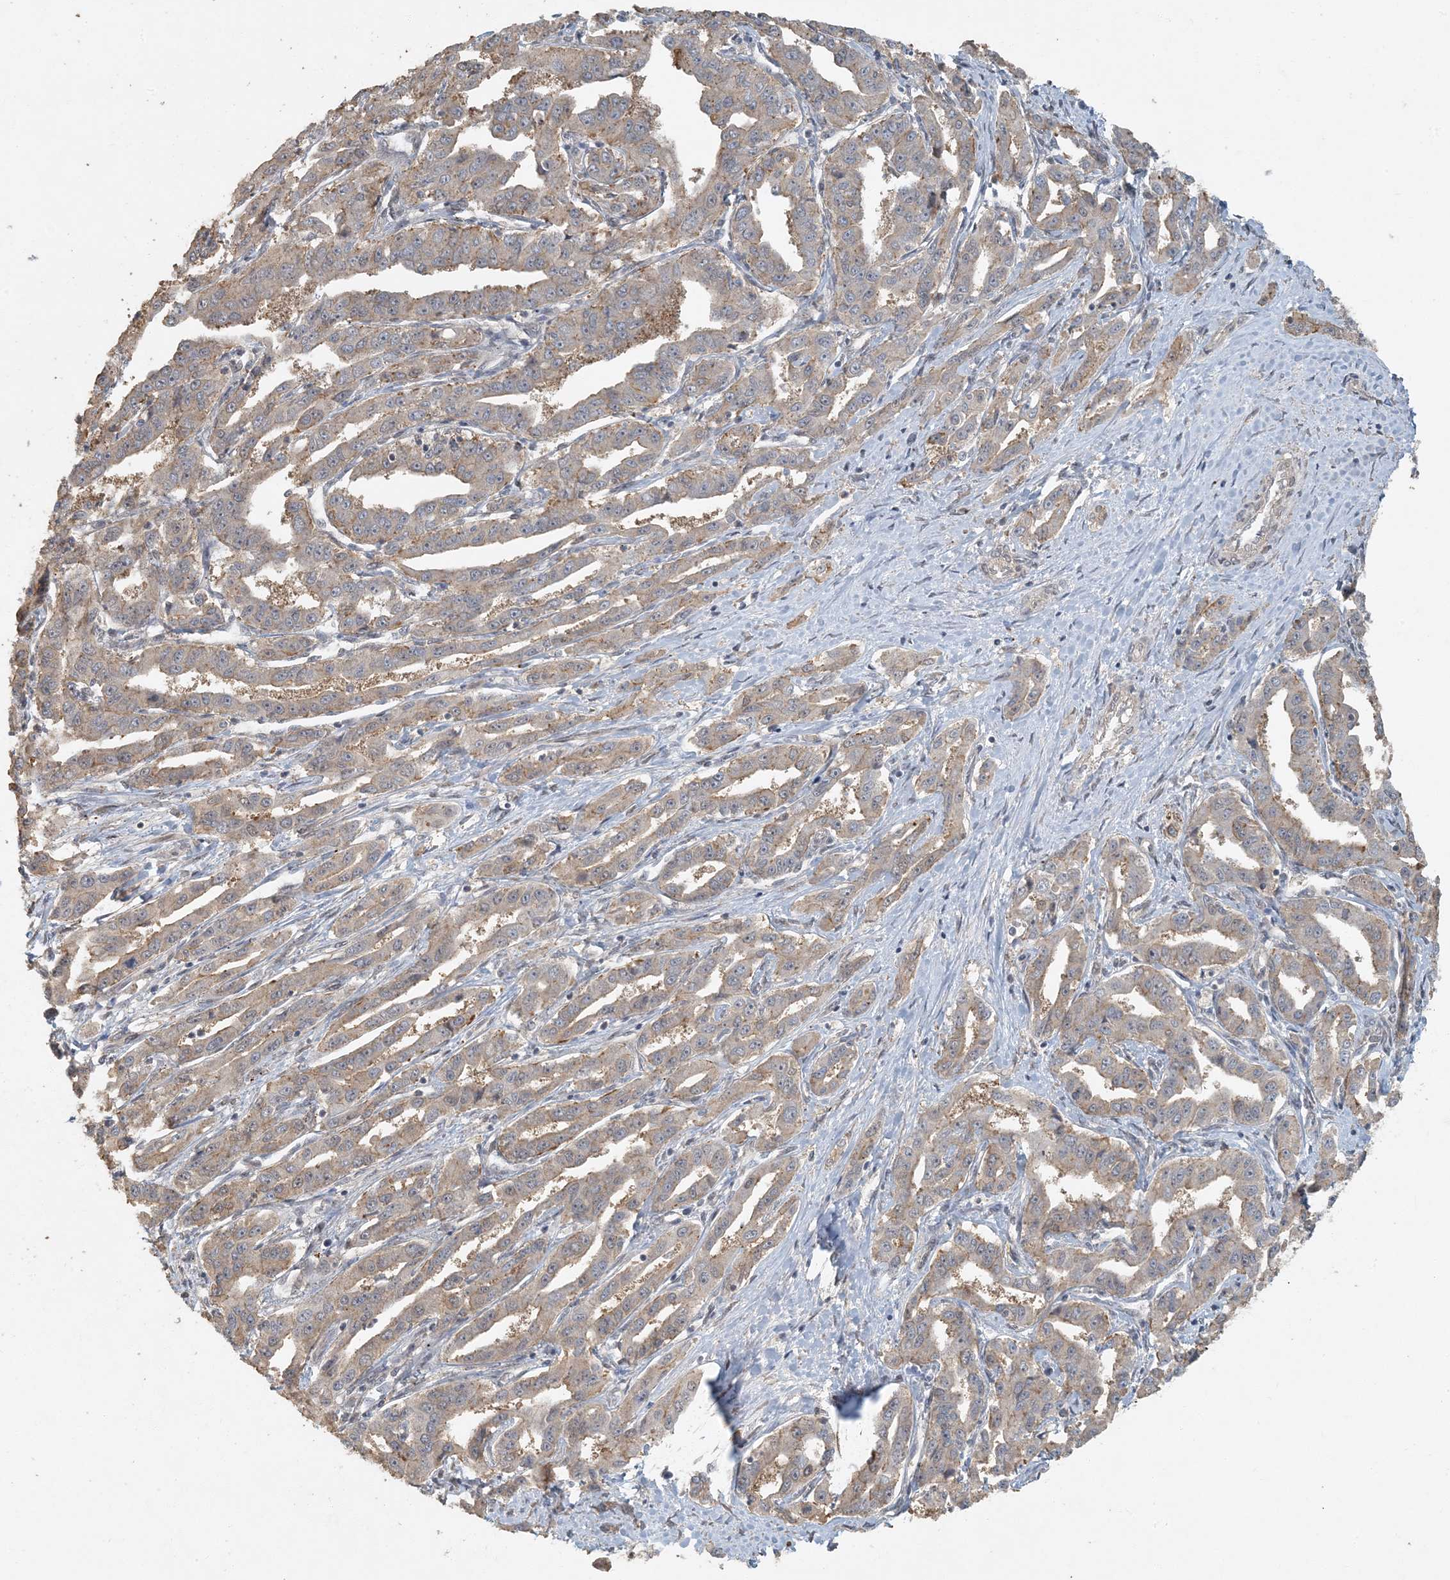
{"staining": {"intensity": "weak", "quantity": "25%-75%", "location": "cytoplasmic/membranous"}, "tissue": "liver cancer", "cell_type": "Tumor cells", "image_type": "cancer", "snomed": [{"axis": "morphology", "description": "Cholangiocarcinoma"}, {"axis": "topography", "description": "Liver"}], "caption": "An immunohistochemistry (IHC) micrograph of neoplastic tissue is shown. Protein staining in brown labels weak cytoplasmic/membranous positivity in liver cancer (cholangiocarcinoma) within tumor cells.", "gene": "AK9", "patient": {"sex": "male", "age": 59}}